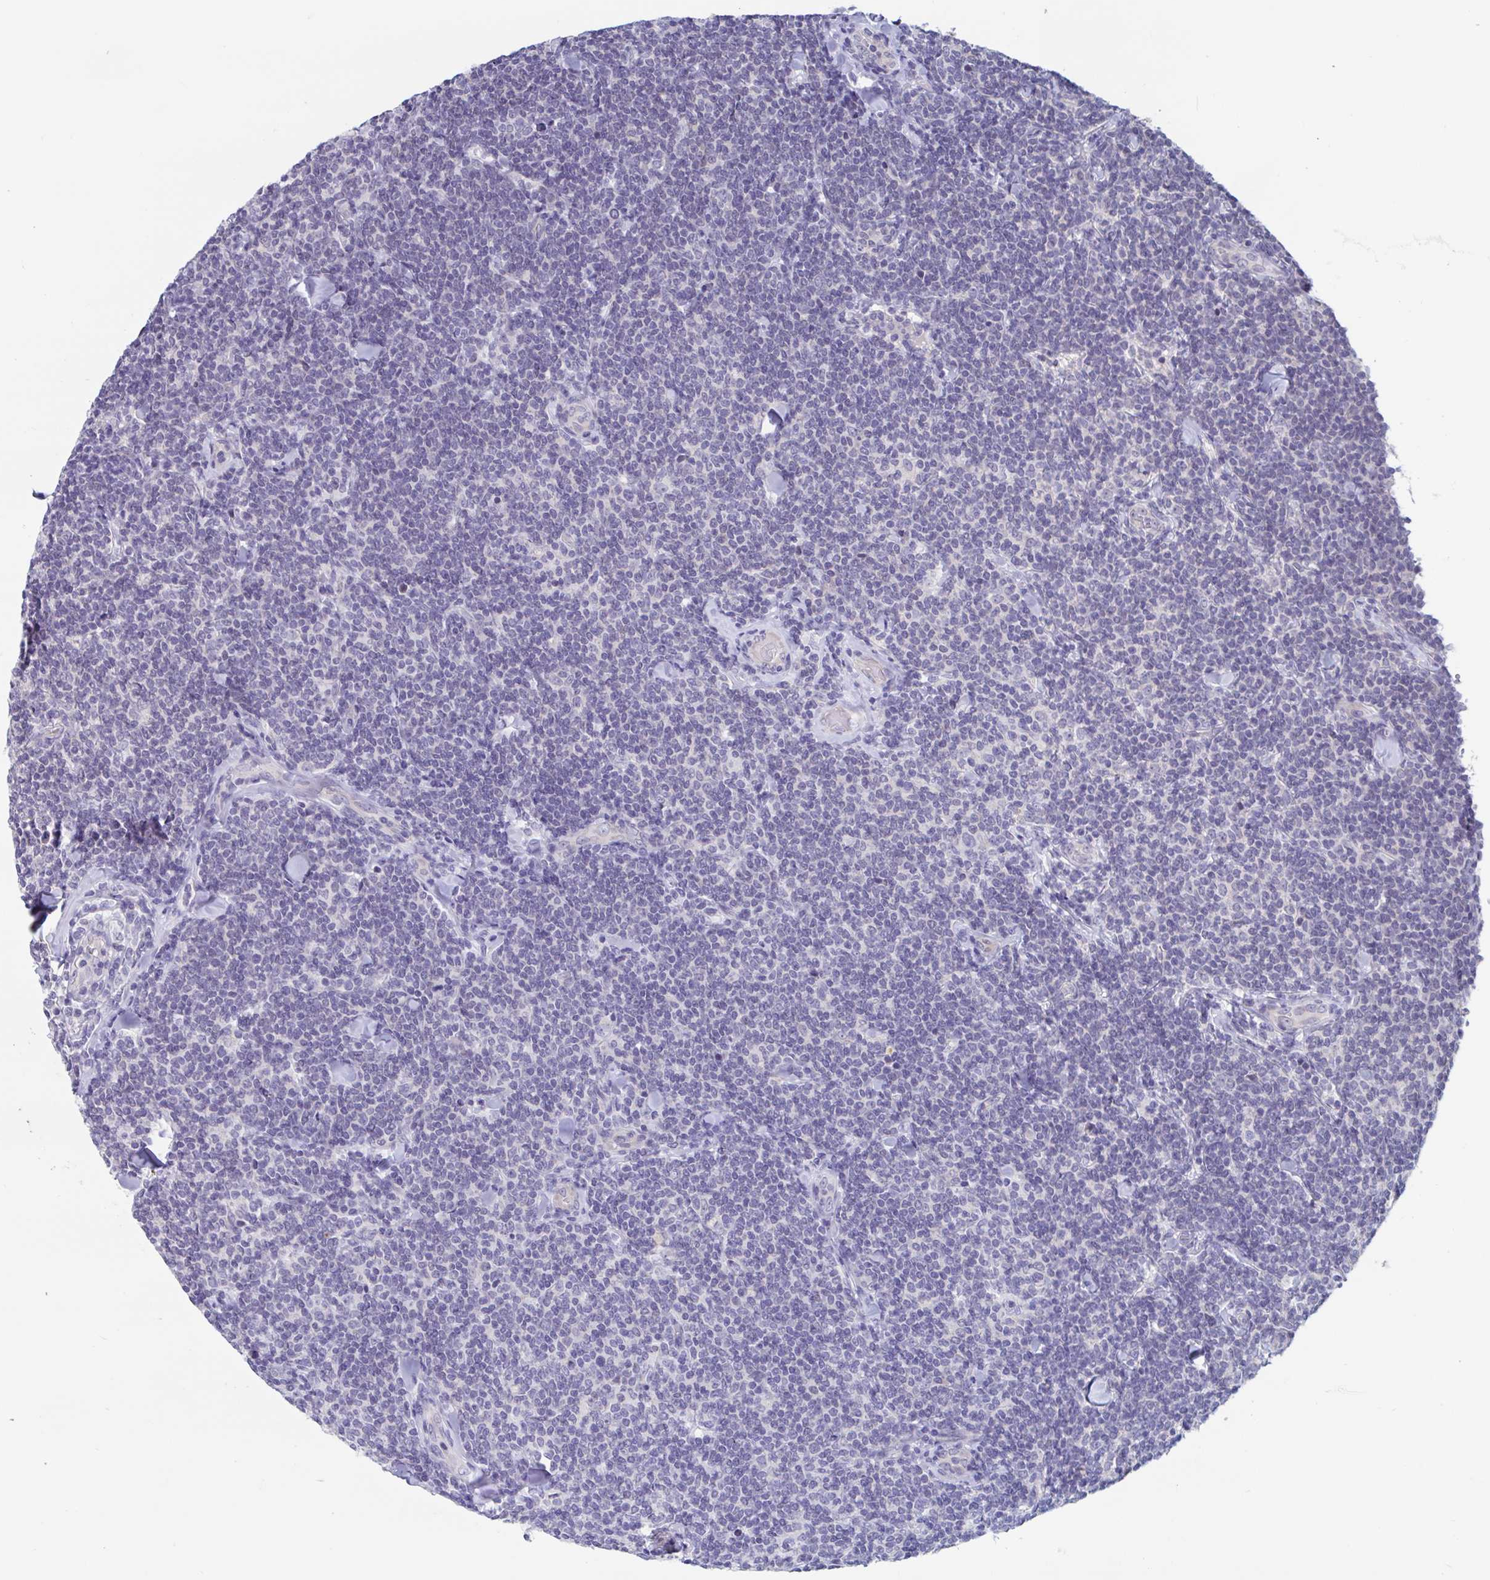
{"staining": {"intensity": "negative", "quantity": "none", "location": "none"}, "tissue": "lymphoma", "cell_type": "Tumor cells", "image_type": "cancer", "snomed": [{"axis": "morphology", "description": "Malignant lymphoma, non-Hodgkin's type, Low grade"}, {"axis": "topography", "description": "Lymph node"}], "caption": "Human low-grade malignant lymphoma, non-Hodgkin's type stained for a protein using immunohistochemistry displays no positivity in tumor cells.", "gene": "UNKL", "patient": {"sex": "female", "age": 56}}